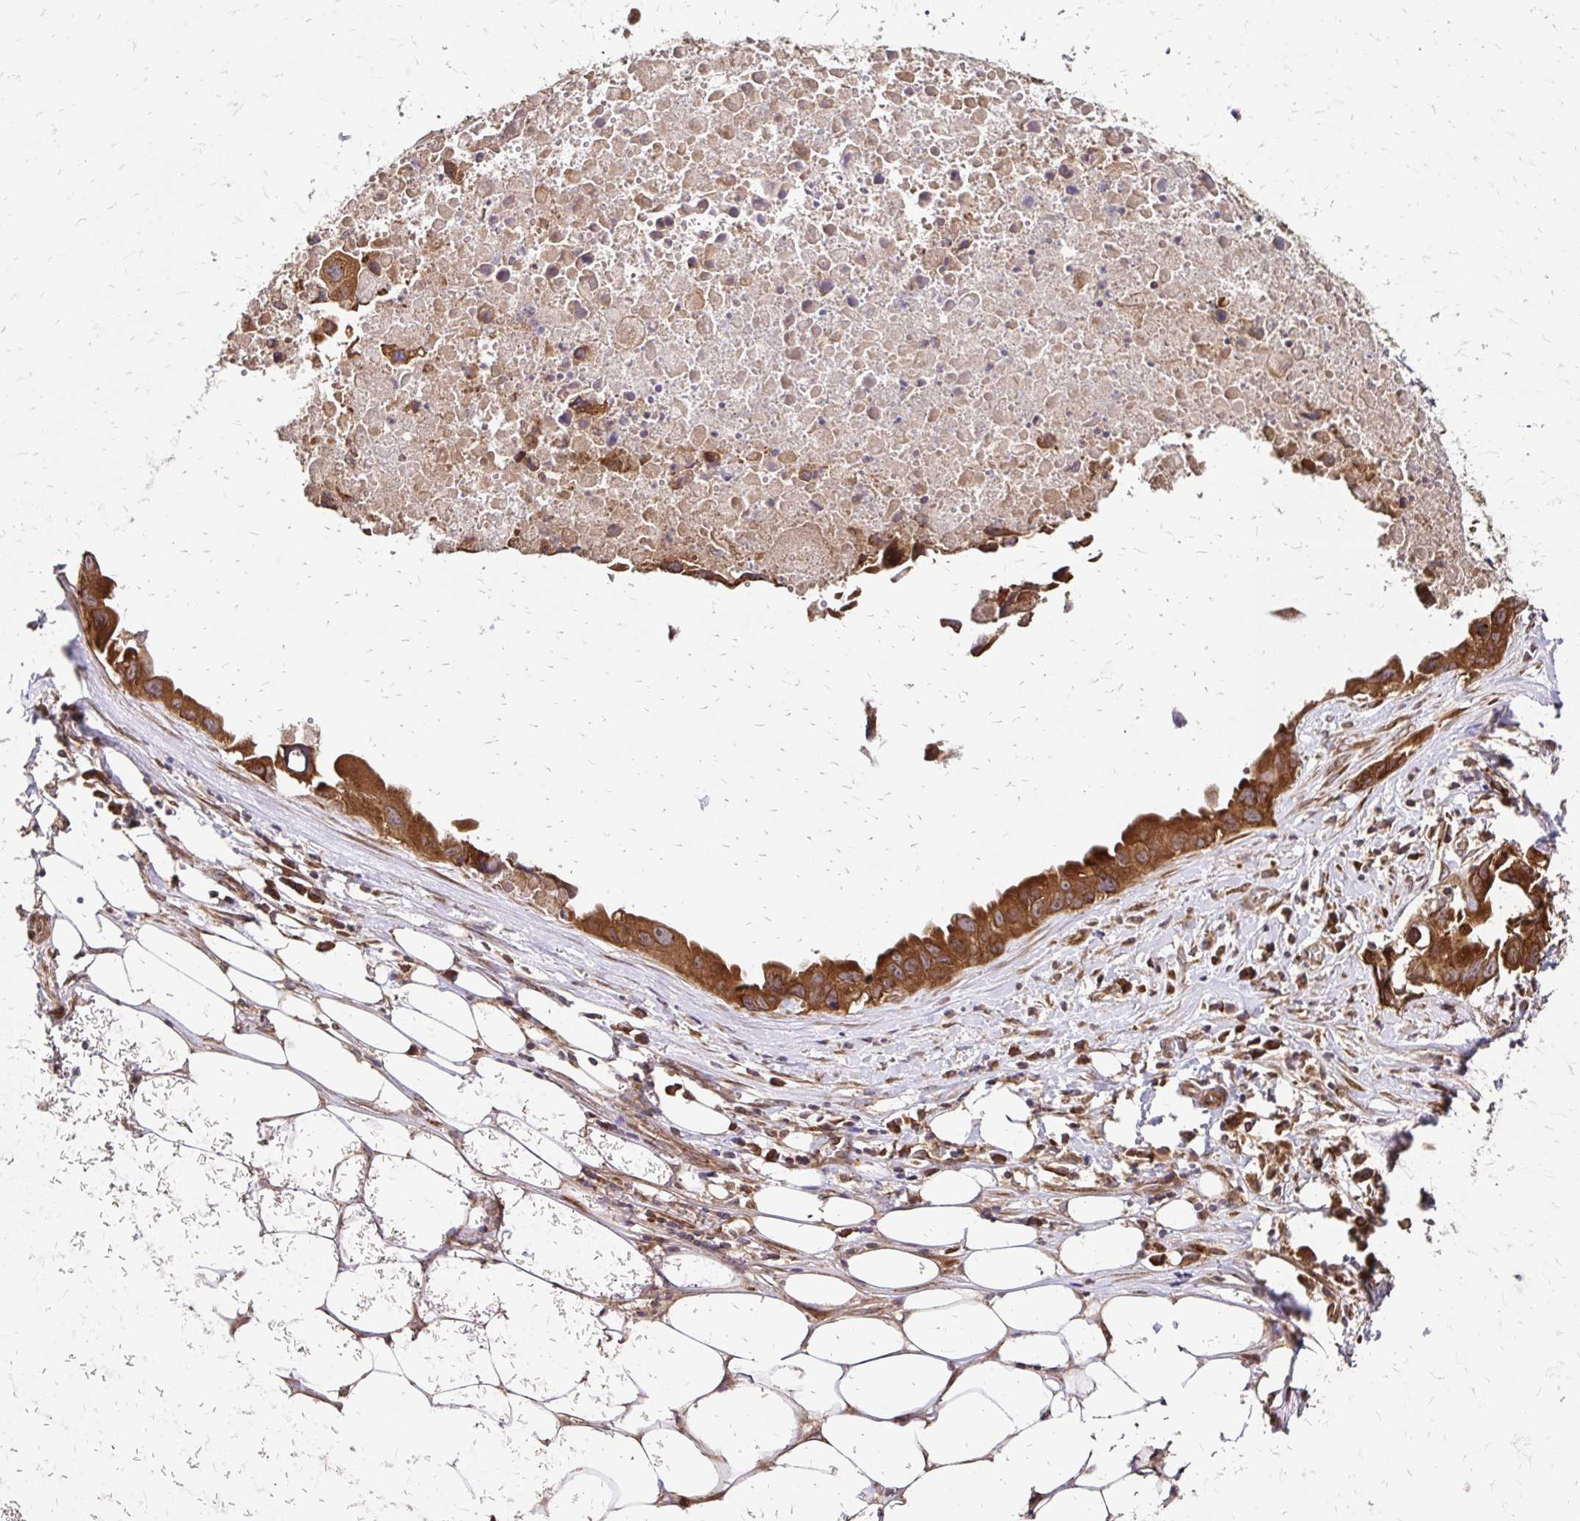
{"staining": {"intensity": "strong", "quantity": ">75%", "location": "cytoplasmic/membranous"}, "tissue": "lung cancer", "cell_type": "Tumor cells", "image_type": "cancer", "snomed": [{"axis": "morphology", "description": "Adenocarcinoma, NOS"}, {"axis": "topography", "description": "Lymph node"}, {"axis": "topography", "description": "Lung"}], "caption": "Protein staining exhibits strong cytoplasmic/membranous staining in approximately >75% of tumor cells in adenocarcinoma (lung).", "gene": "ZW10", "patient": {"sex": "male", "age": 64}}